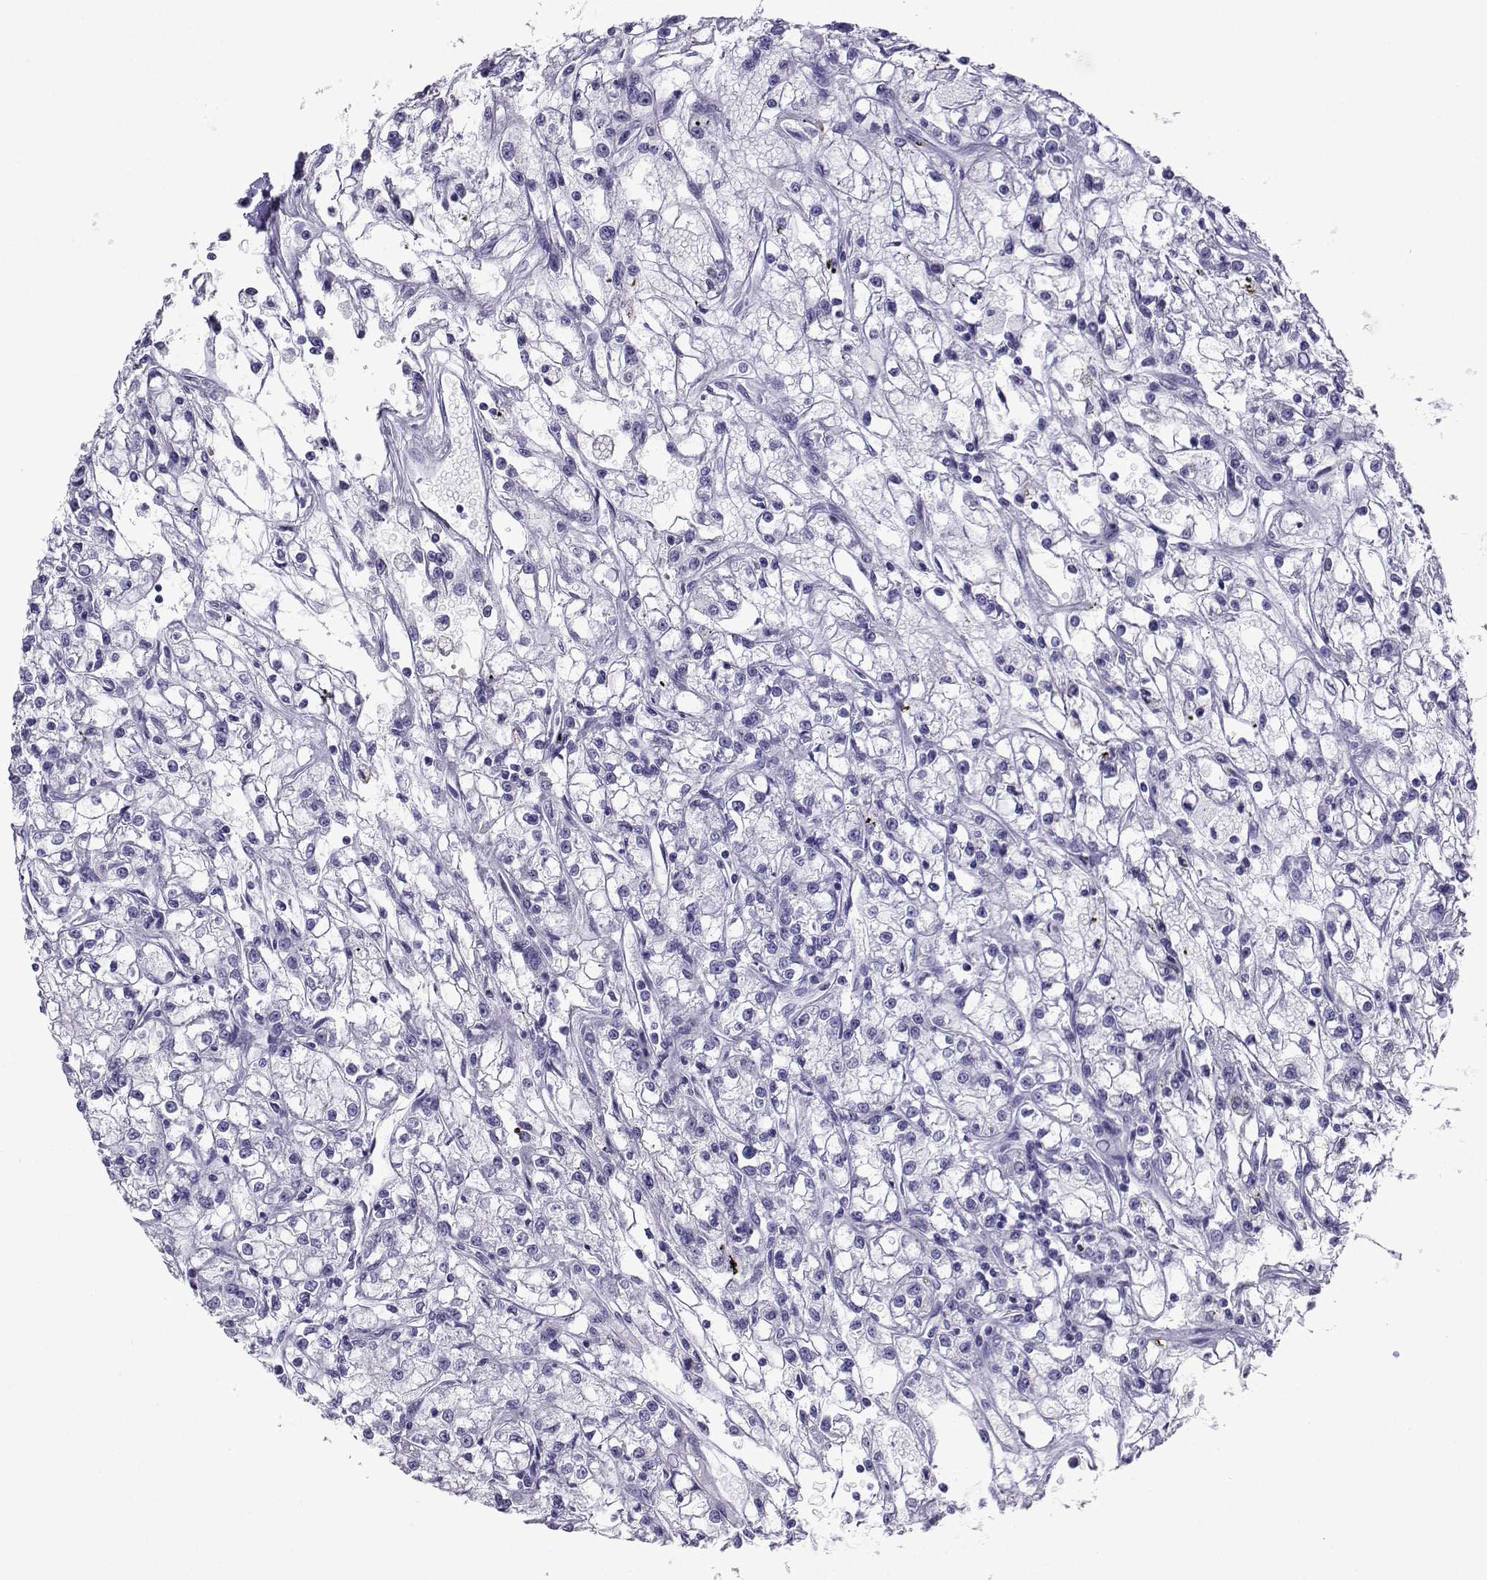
{"staining": {"intensity": "negative", "quantity": "none", "location": "none"}, "tissue": "renal cancer", "cell_type": "Tumor cells", "image_type": "cancer", "snomed": [{"axis": "morphology", "description": "Adenocarcinoma, NOS"}, {"axis": "topography", "description": "Kidney"}], "caption": "A high-resolution image shows IHC staining of renal cancer (adenocarcinoma), which displays no significant expression in tumor cells.", "gene": "CD109", "patient": {"sex": "female", "age": 59}}